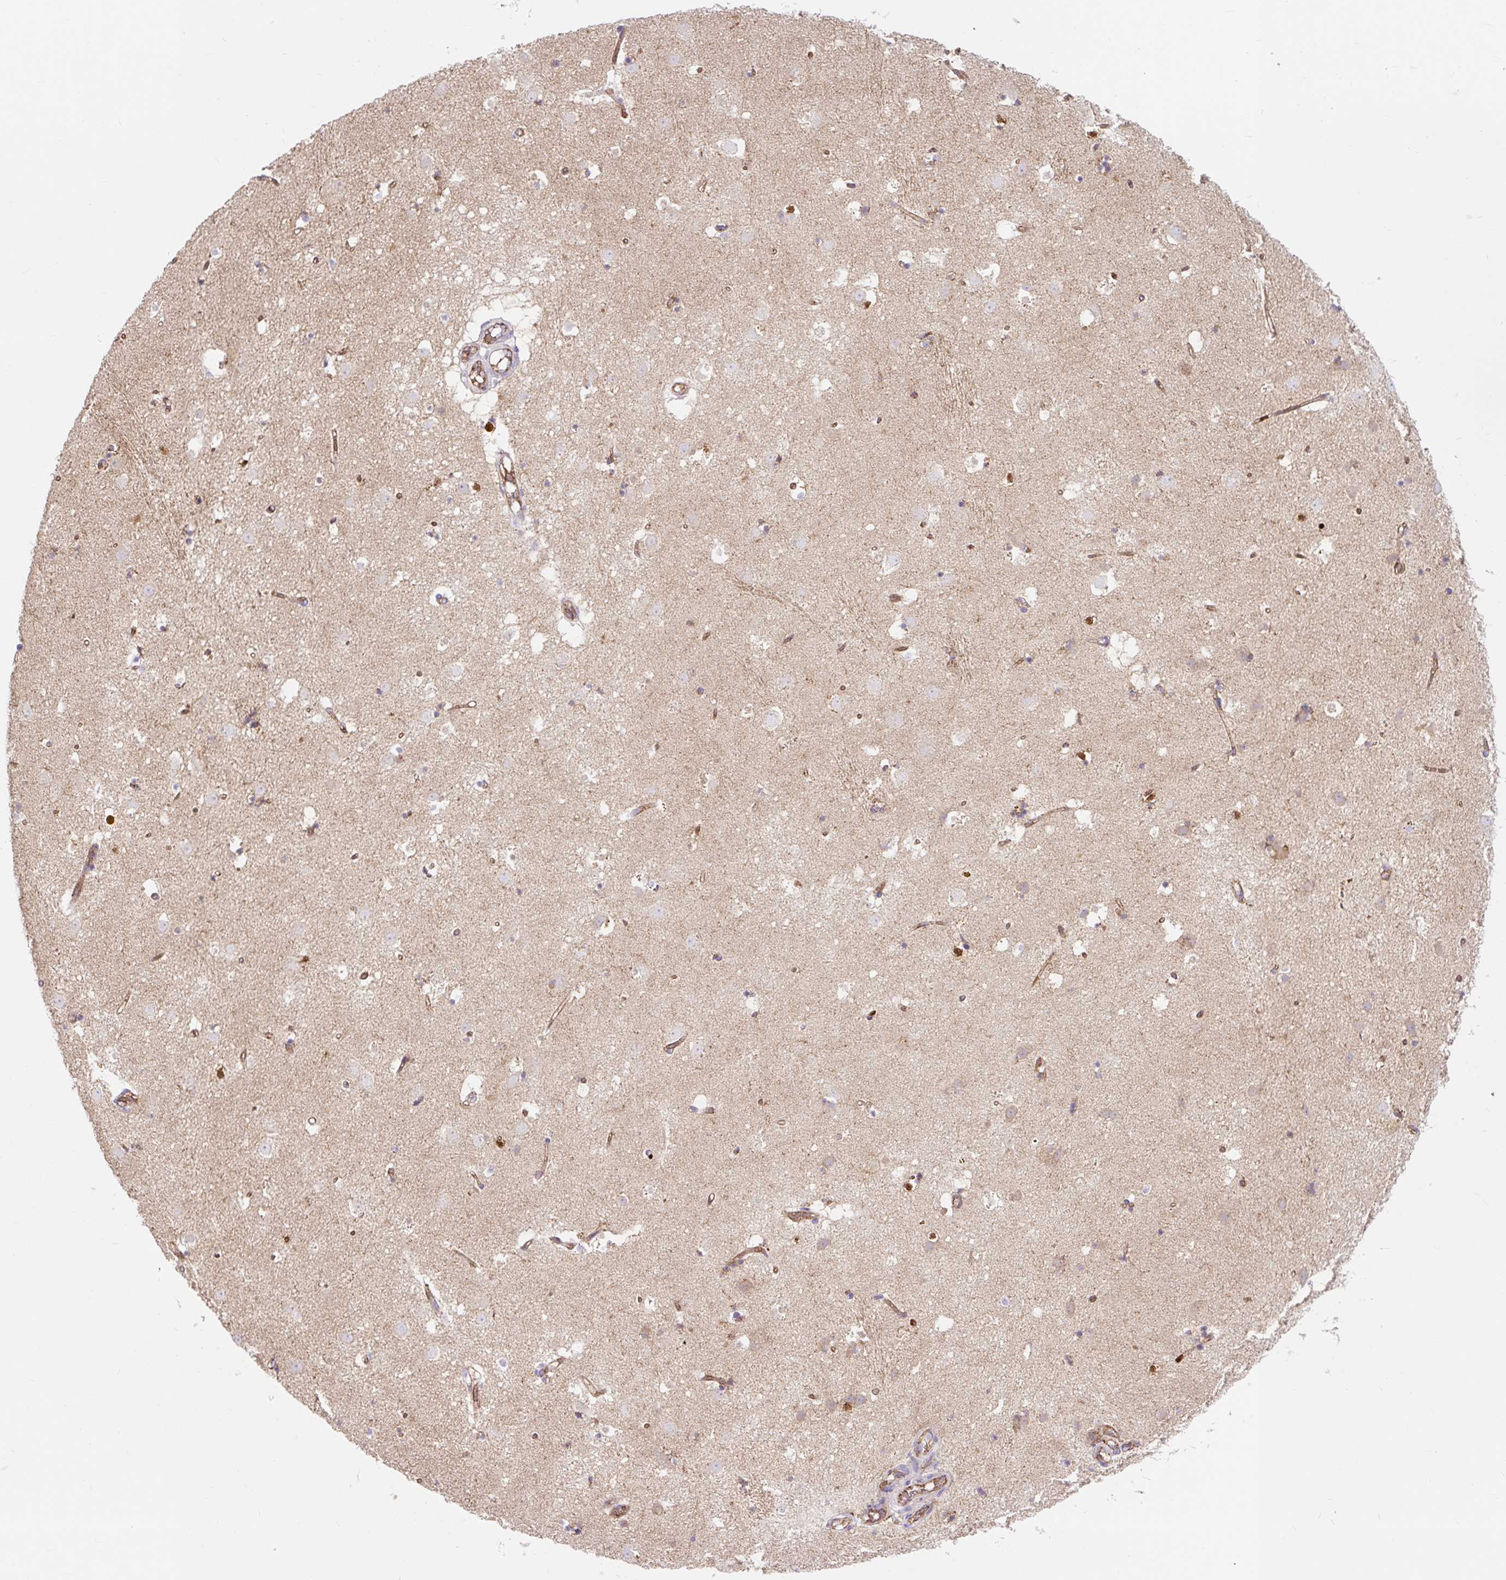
{"staining": {"intensity": "strong", "quantity": "<25%", "location": "cytoplasmic/membranous,nuclear"}, "tissue": "caudate", "cell_type": "Glial cells", "image_type": "normal", "snomed": [{"axis": "morphology", "description": "Normal tissue, NOS"}, {"axis": "topography", "description": "Lateral ventricle wall"}], "caption": "A medium amount of strong cytoplasmic/membranous,nuclear expression is identified in about <25% of glial cells in benign caudate. Using DAB (brown) and hematoxylin (blue) stains, captured at high magnification using brightfield microscopy.", "gene": "HIP1R", "patient": {"sex": "male", "age": 58}}